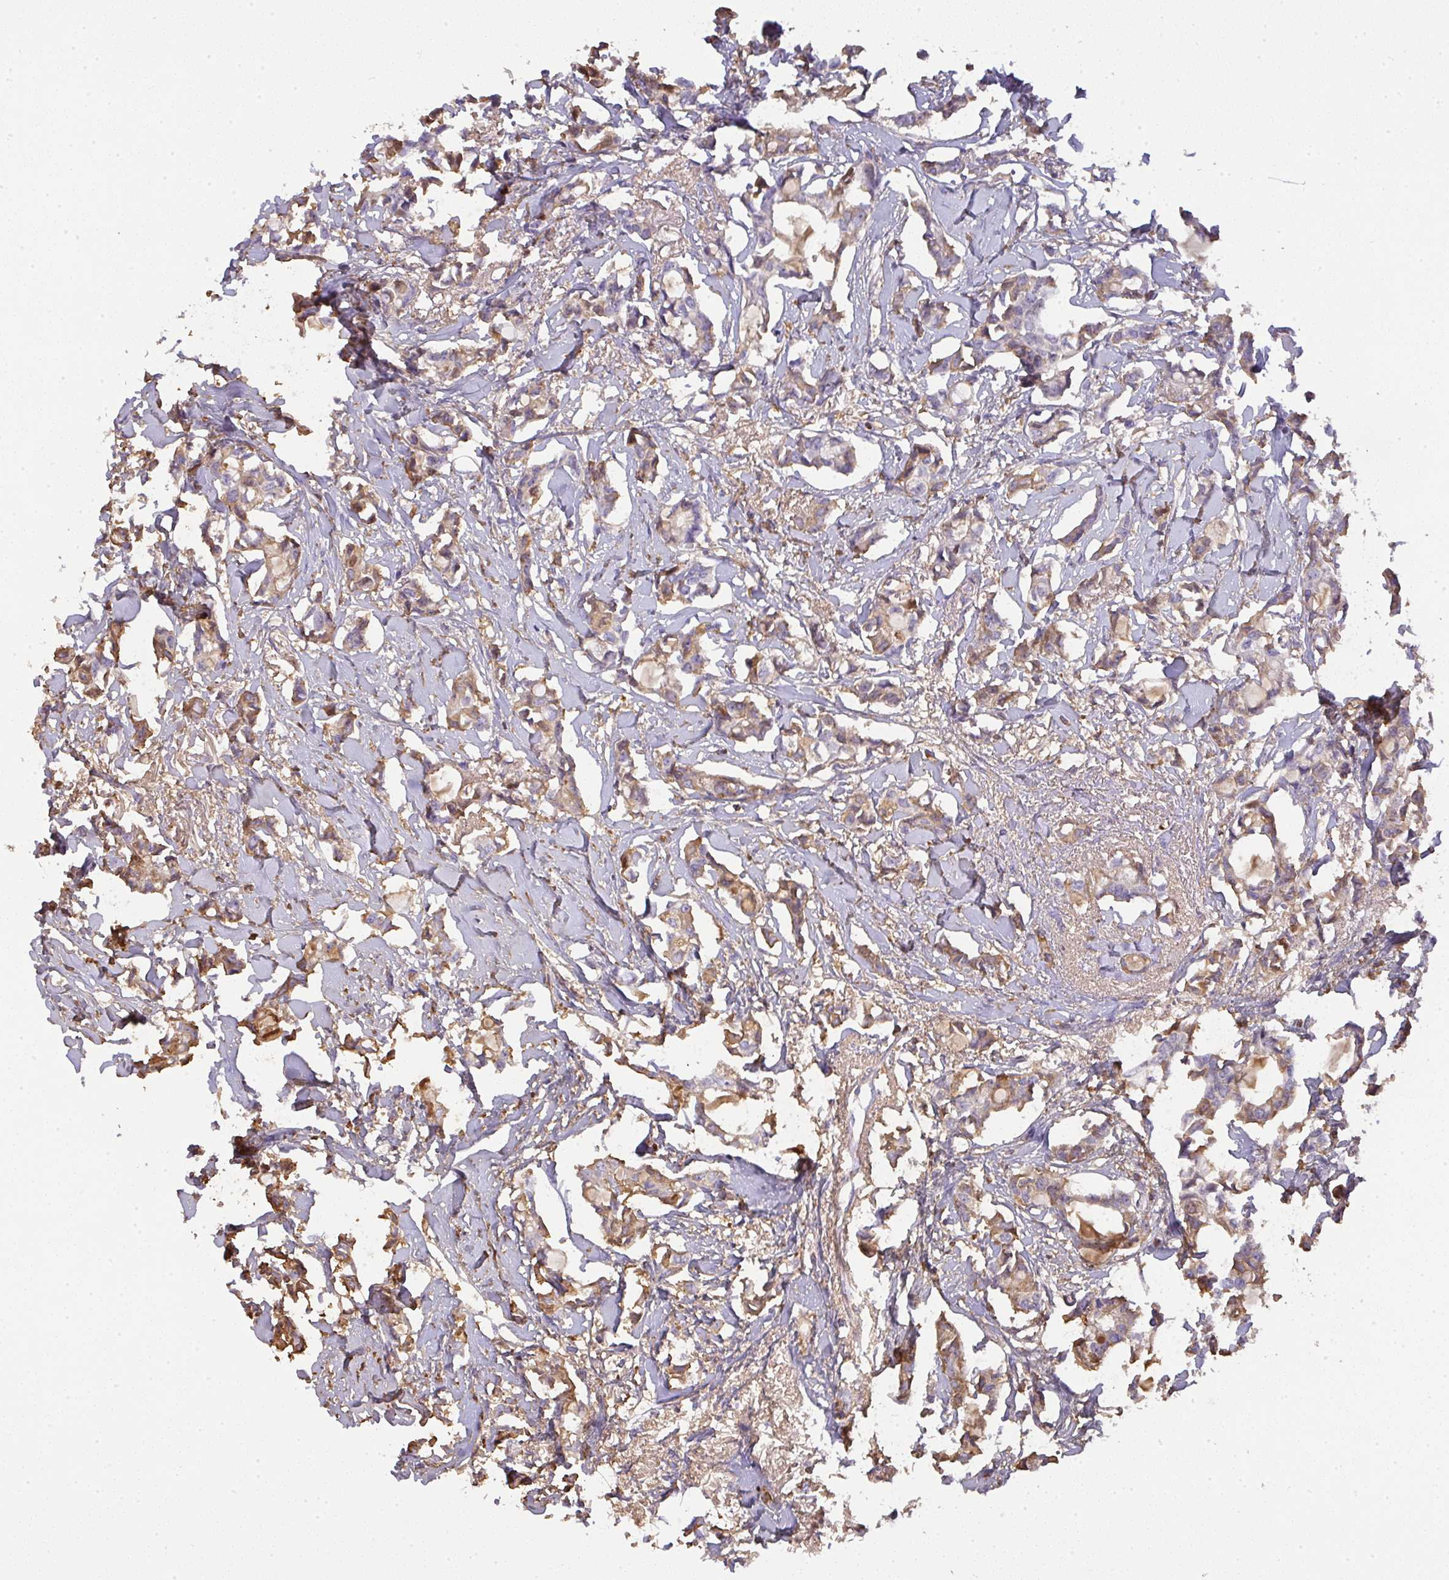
{"staining": {"intensity": "moderate", "quantity": "25%-75%", "location": "cytoplasmic/membranous"}, "tissue": "breast cancer", "cell_type": "Tumor cells", "image_type": "cancer", "snomed": [{"axis": "morphology", "description": "Duct carcinoma"}, {"axis": "topography", "description": "Breast"}], "caption": "This is an image of immunohistochemistry staining of breast cancer (intraductal carcinoma), which shows moderate expression in the cytoplasmic/membranous of tumor cells.", "gene": "SMYD5", "patient": {"sex": "female", "age": 73}}